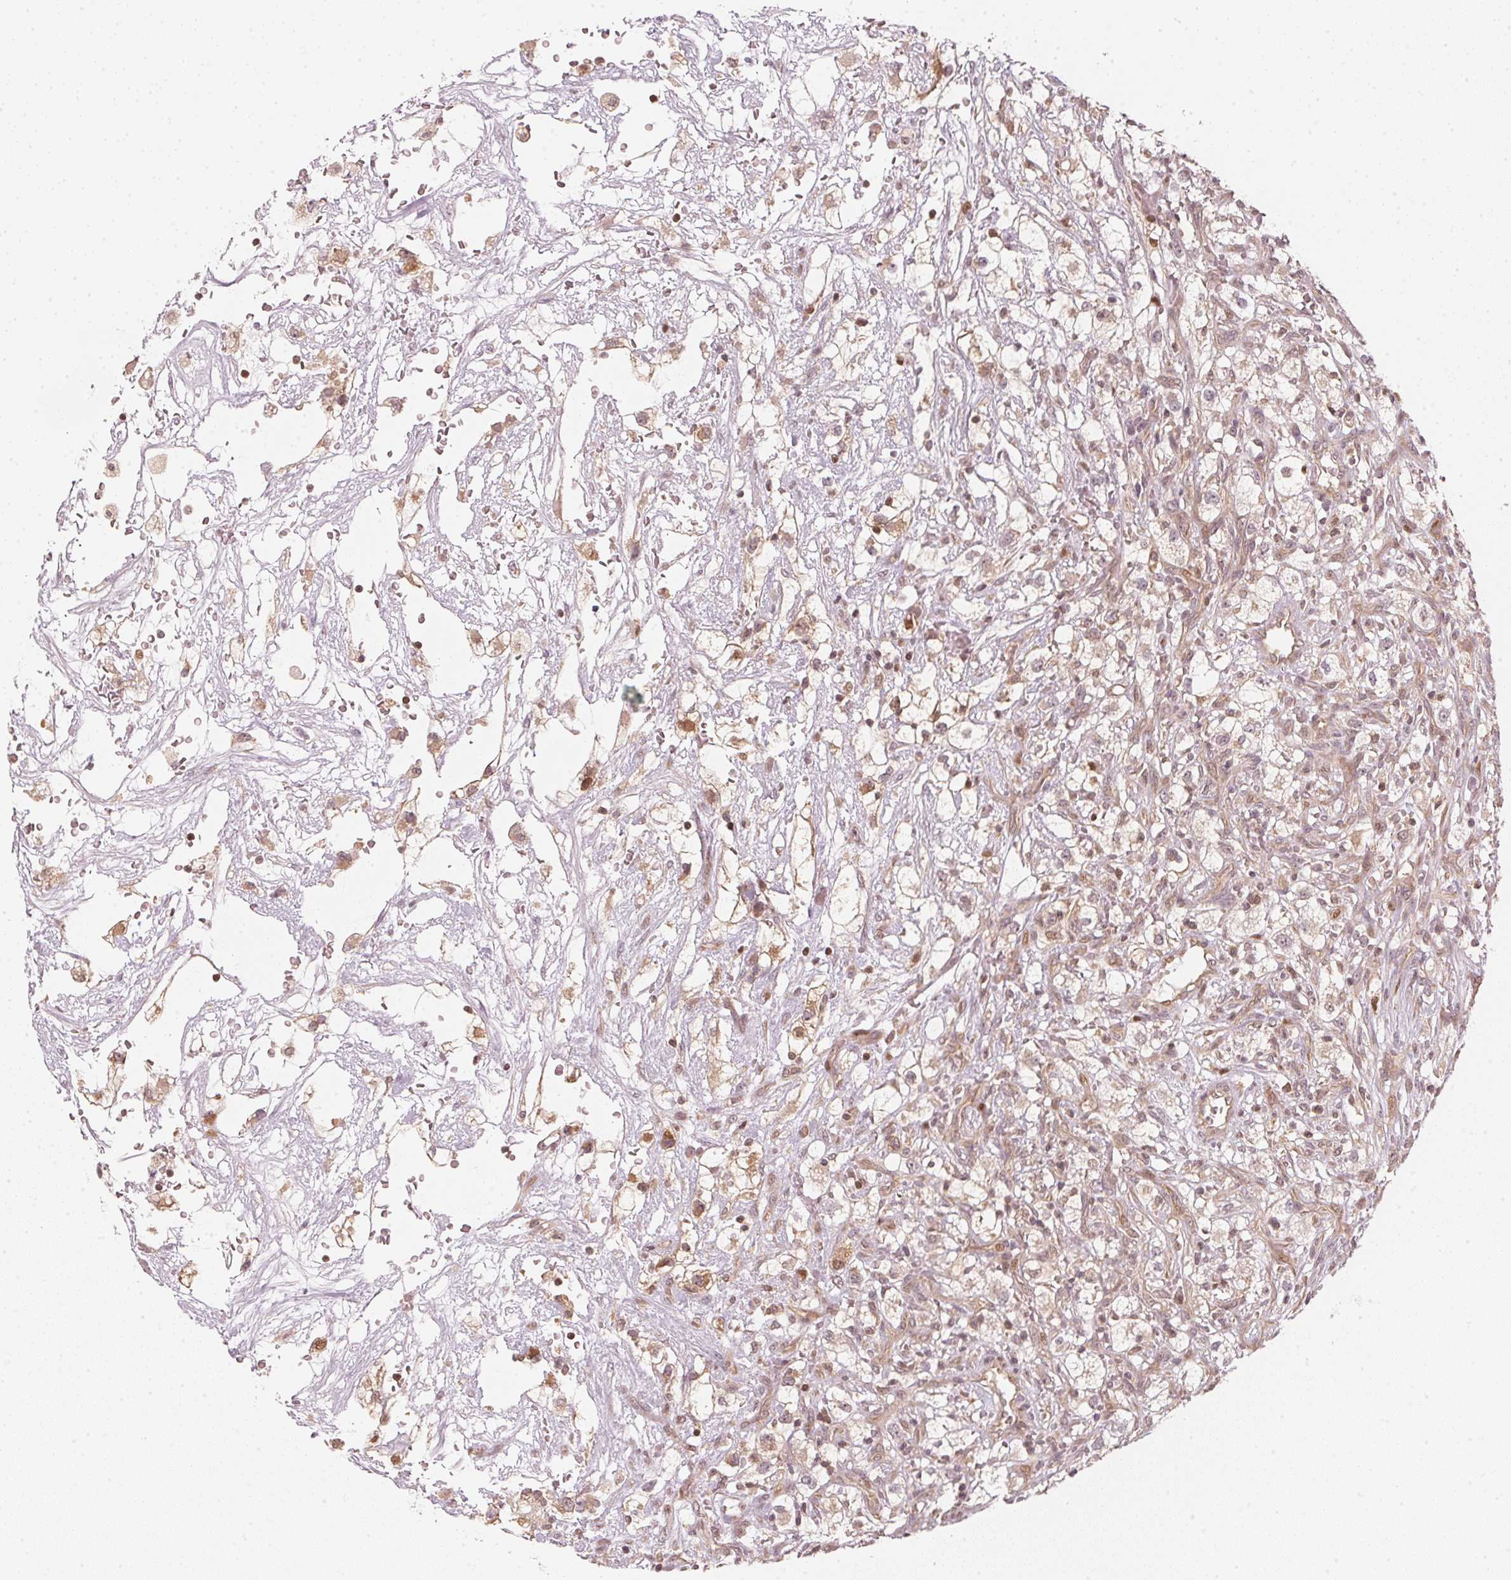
{"staining": {"intensity": "weak", "quantity": "25%-75%", "location": "cytoplasmic/membranous,nuclear"}, "tissue": "renal cancer", "cell_type": "Tumor cells", "image_type": "cancer", "snomed": [{"axis": "morphology", "description": "Adenocarcinoma, NOS"}, {"axis": "topography", "description": "Kidney"}], "caption": "Immunohistochemical staining of human renal cancer demonstrates weak cytoplasmic/membranous and nuclear protein staining in about 25%-75% of tumor cells.", "gene": "UBE2L3", "patient": {"sex": "male", "age": 59}}